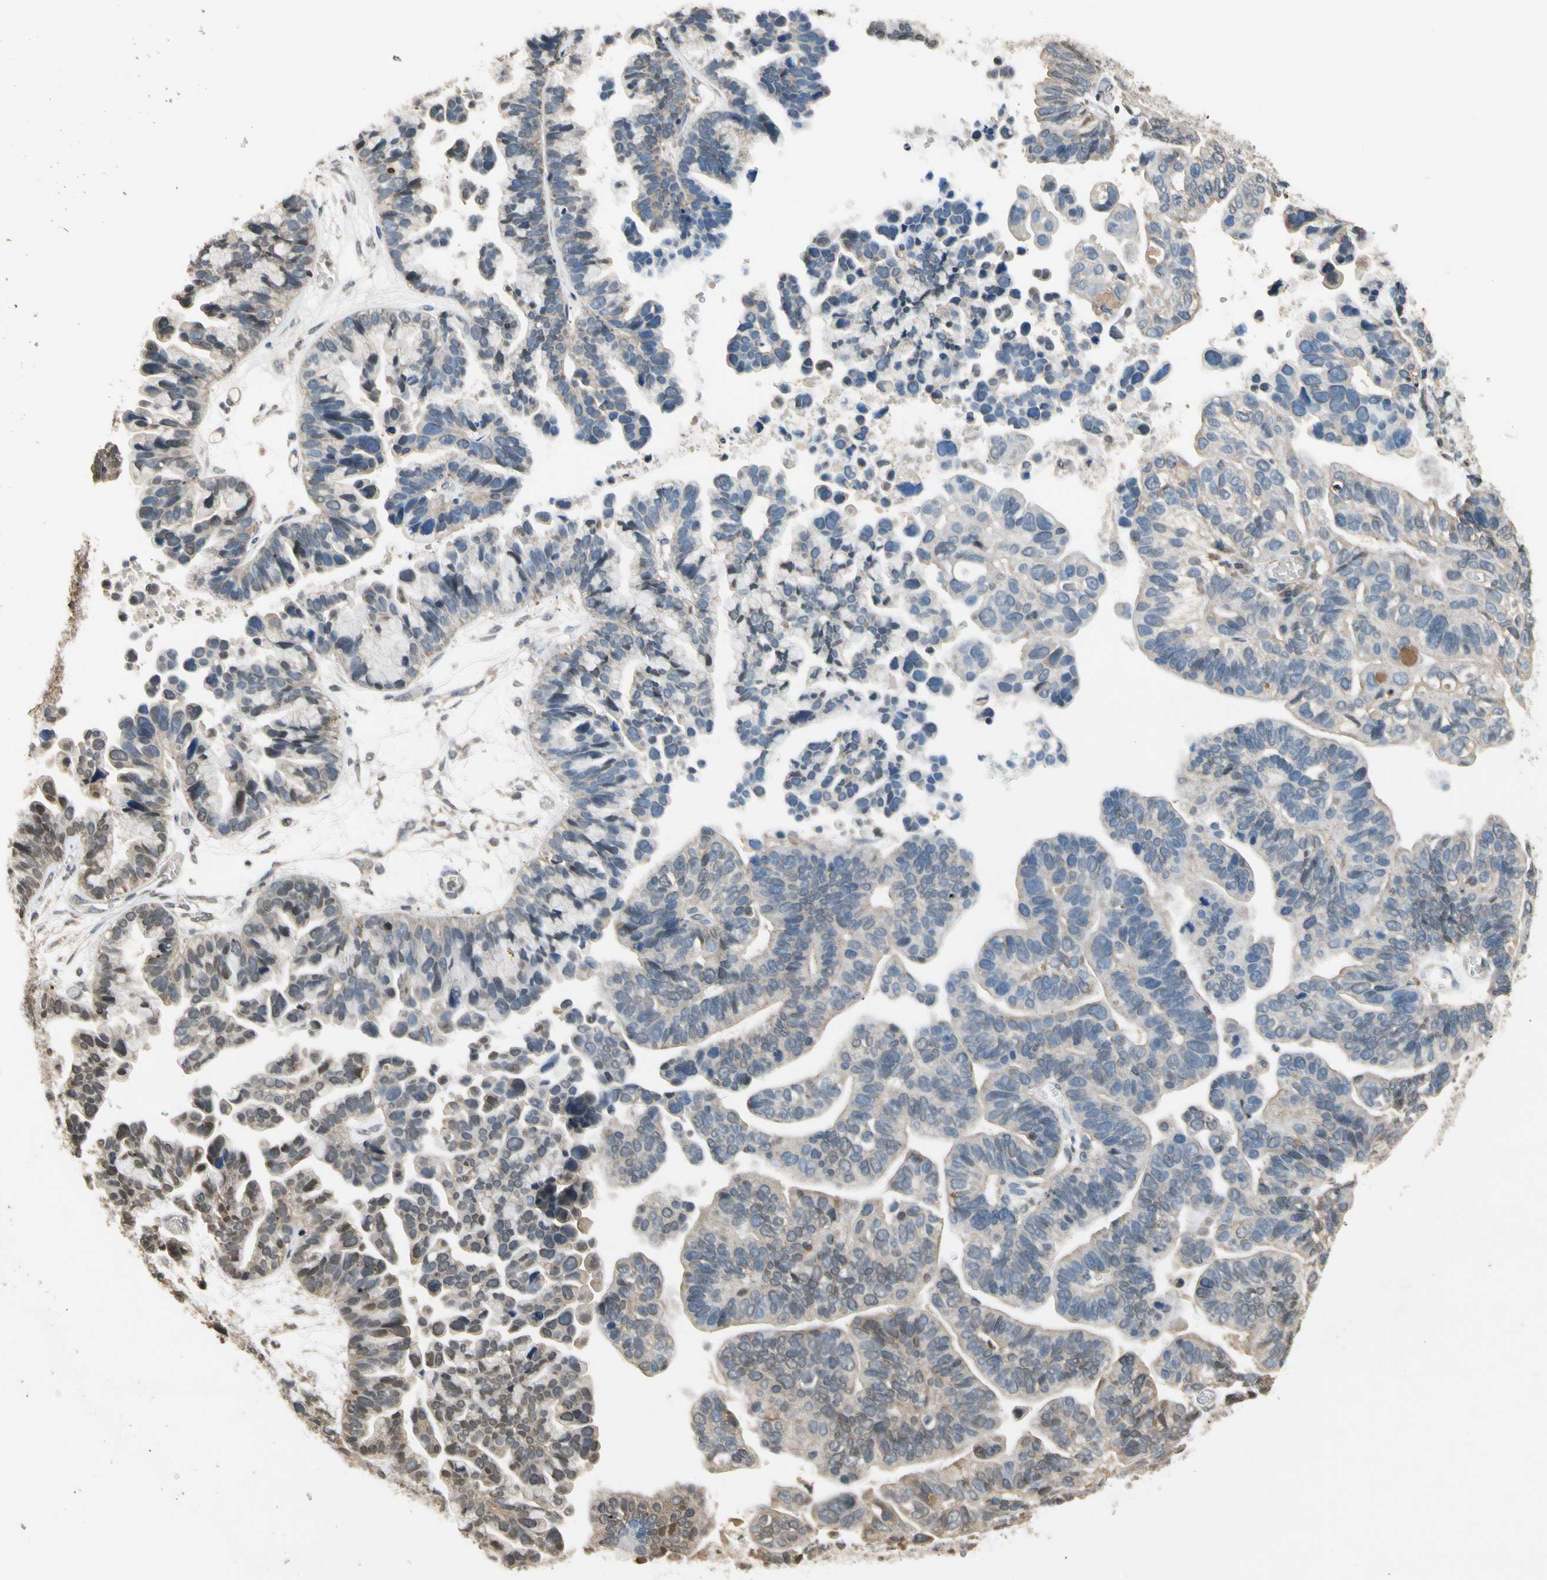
{"staining": {"intensity": "weak", "quantity": ">75%", "location": "cytoplasmic/membranous"}, "tissue": "ovarian cancer", "cell_type": "Tumor cells", "image_type": "cancer", "snomed": [{"axis": "morphology", "description": "Cystadenocarcinoma, serous, NOS"}, {"axis": "topography", "description": "Ovary"}], "caption": "An image showing weak cytoplasmic/membranous expression in about >75% of tumor cells in ovarian cancer (serous cystadenocarcinoma), as visualized by brown immunohistochemical staining.", "gene": "SOD1", "patient": {"sex": "female", "age": 56}}